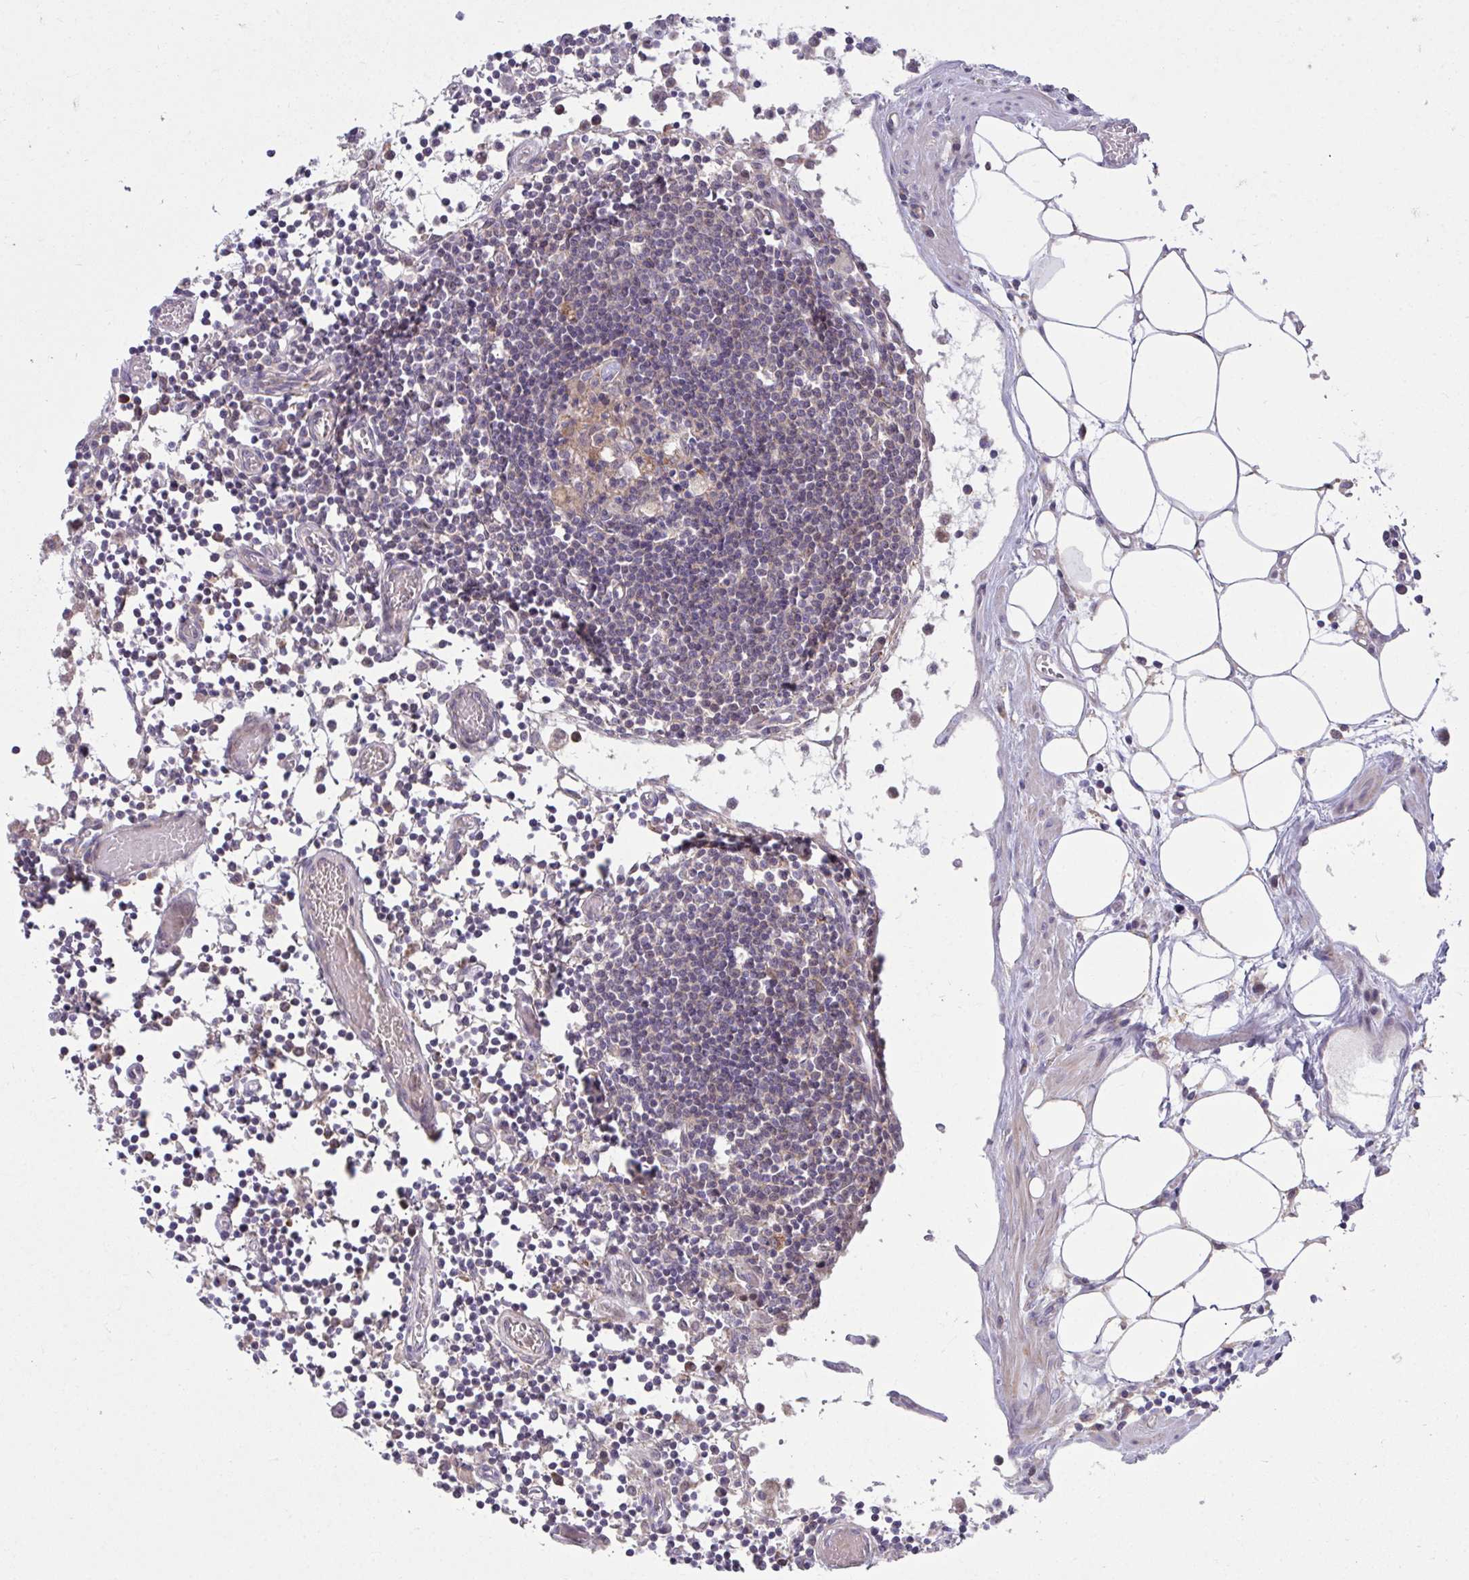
{"staining": {"intensity": "weak", "quantity": "<25%", "location": "cytoplasmic/membranous"}, "tissue": "lymph node", "cell_type": "Germinal center cells", "image_type": "normal", "snomed": [{"axis": "morphology", "description": "Normal tissue, NOS"}, {"axis": "topography", "description": "Lymph node"}], "caption": "An immunohistochemistry (IHC) photomicrograph of benign lymph node is shown. There is no staining in germinal center cells of lymph node. (IHC, brightfield microscopy, high magnification).", "gene": "C16orf54", "patient": {"sex": "male", "age": 66}}